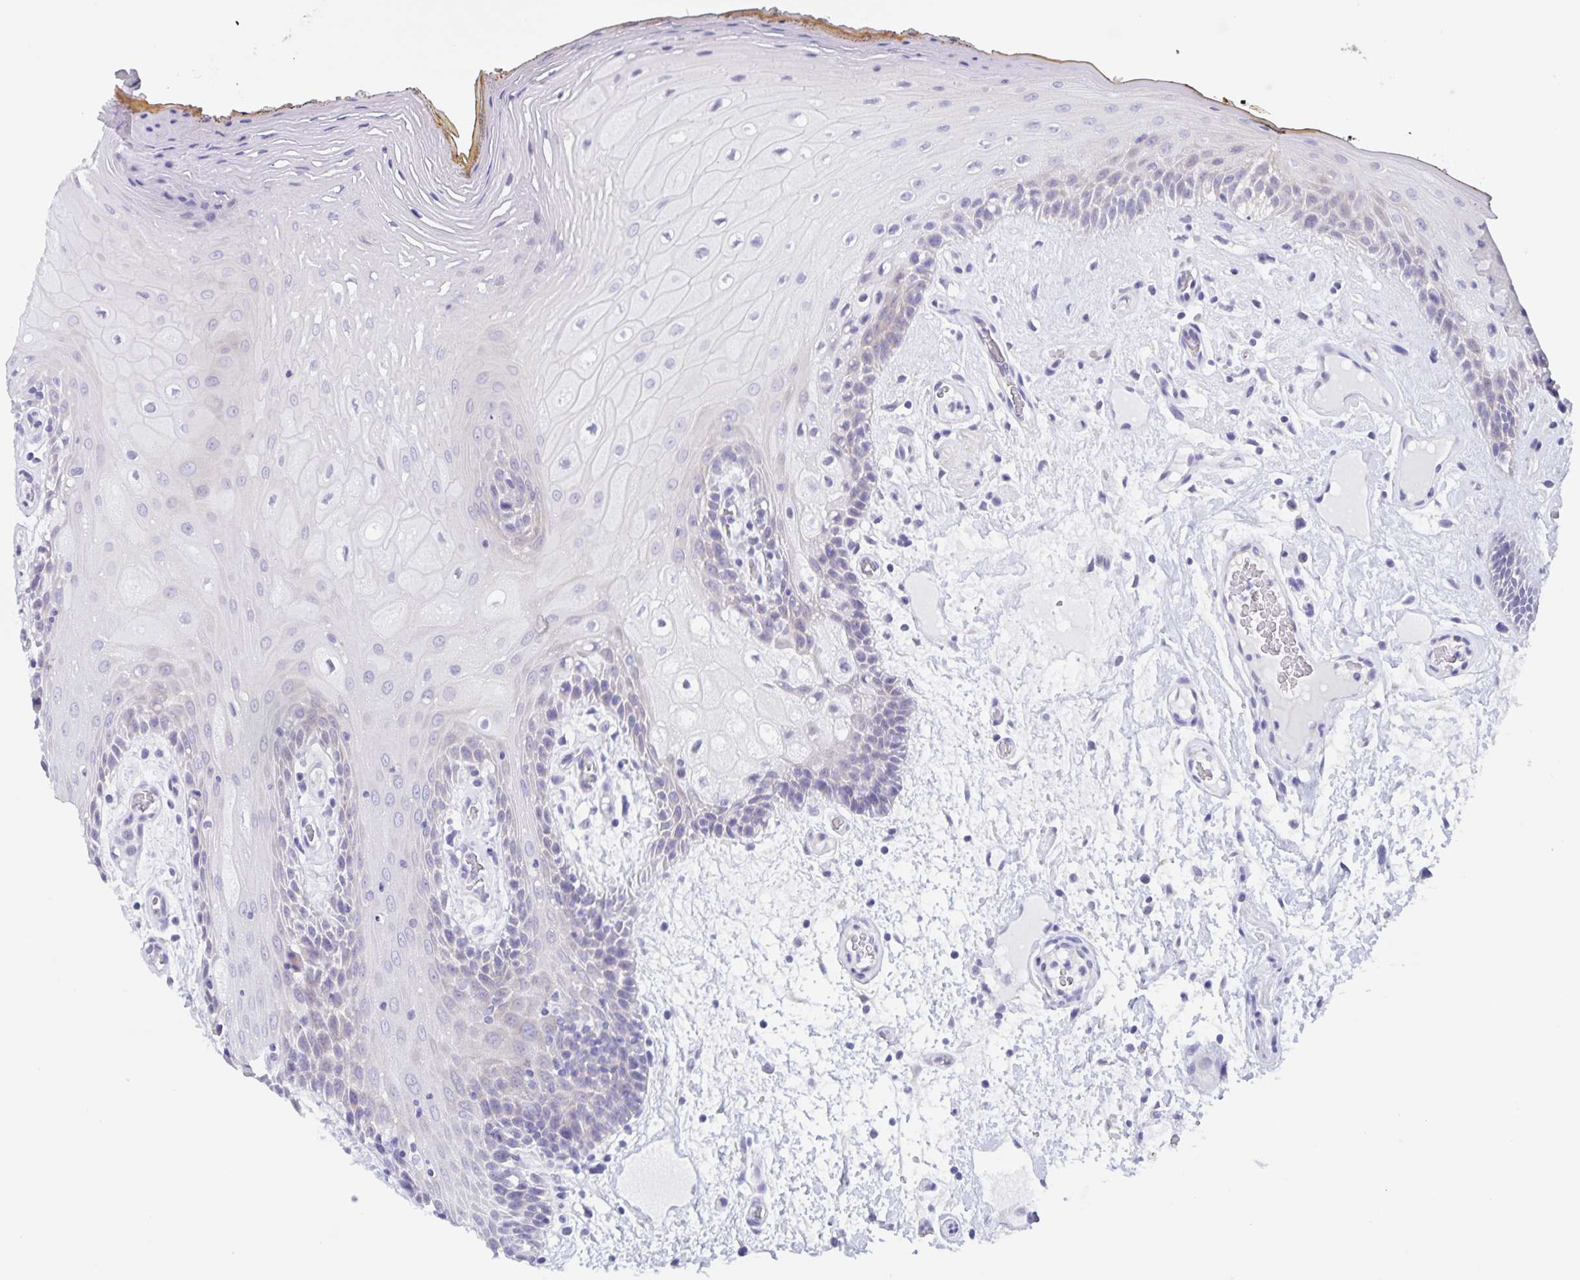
{"staining": {"intensity": "negative", "quantity": "none", "location": "none"}, "tissue": "oral mucosa", "cell_type": "Squamous epithelial cells", "image_type": "normal", "snomed": [{"axis": "morphology", "description": "Normal tissue, NOS"}, {"axis": "morphology", "description": "Squamous cell carcinoma, NOS"}, {"axis": "topography", "description": "Oral tissue"}, {"axis": "topography", "description": "Head-Neck"}], "caption": "Squamous epithelial cells show no significant protein expression in unremarkable oral mucosa. The staining was performed using DAB (3,3'-diaminobenzidine) to visualize the protein expression in brown, while the nuclei were stained in blue with hematoxylin (Magnification: 20x).", "gene": "DMGDH", "patient": {"sex": "male", "age": 52}}